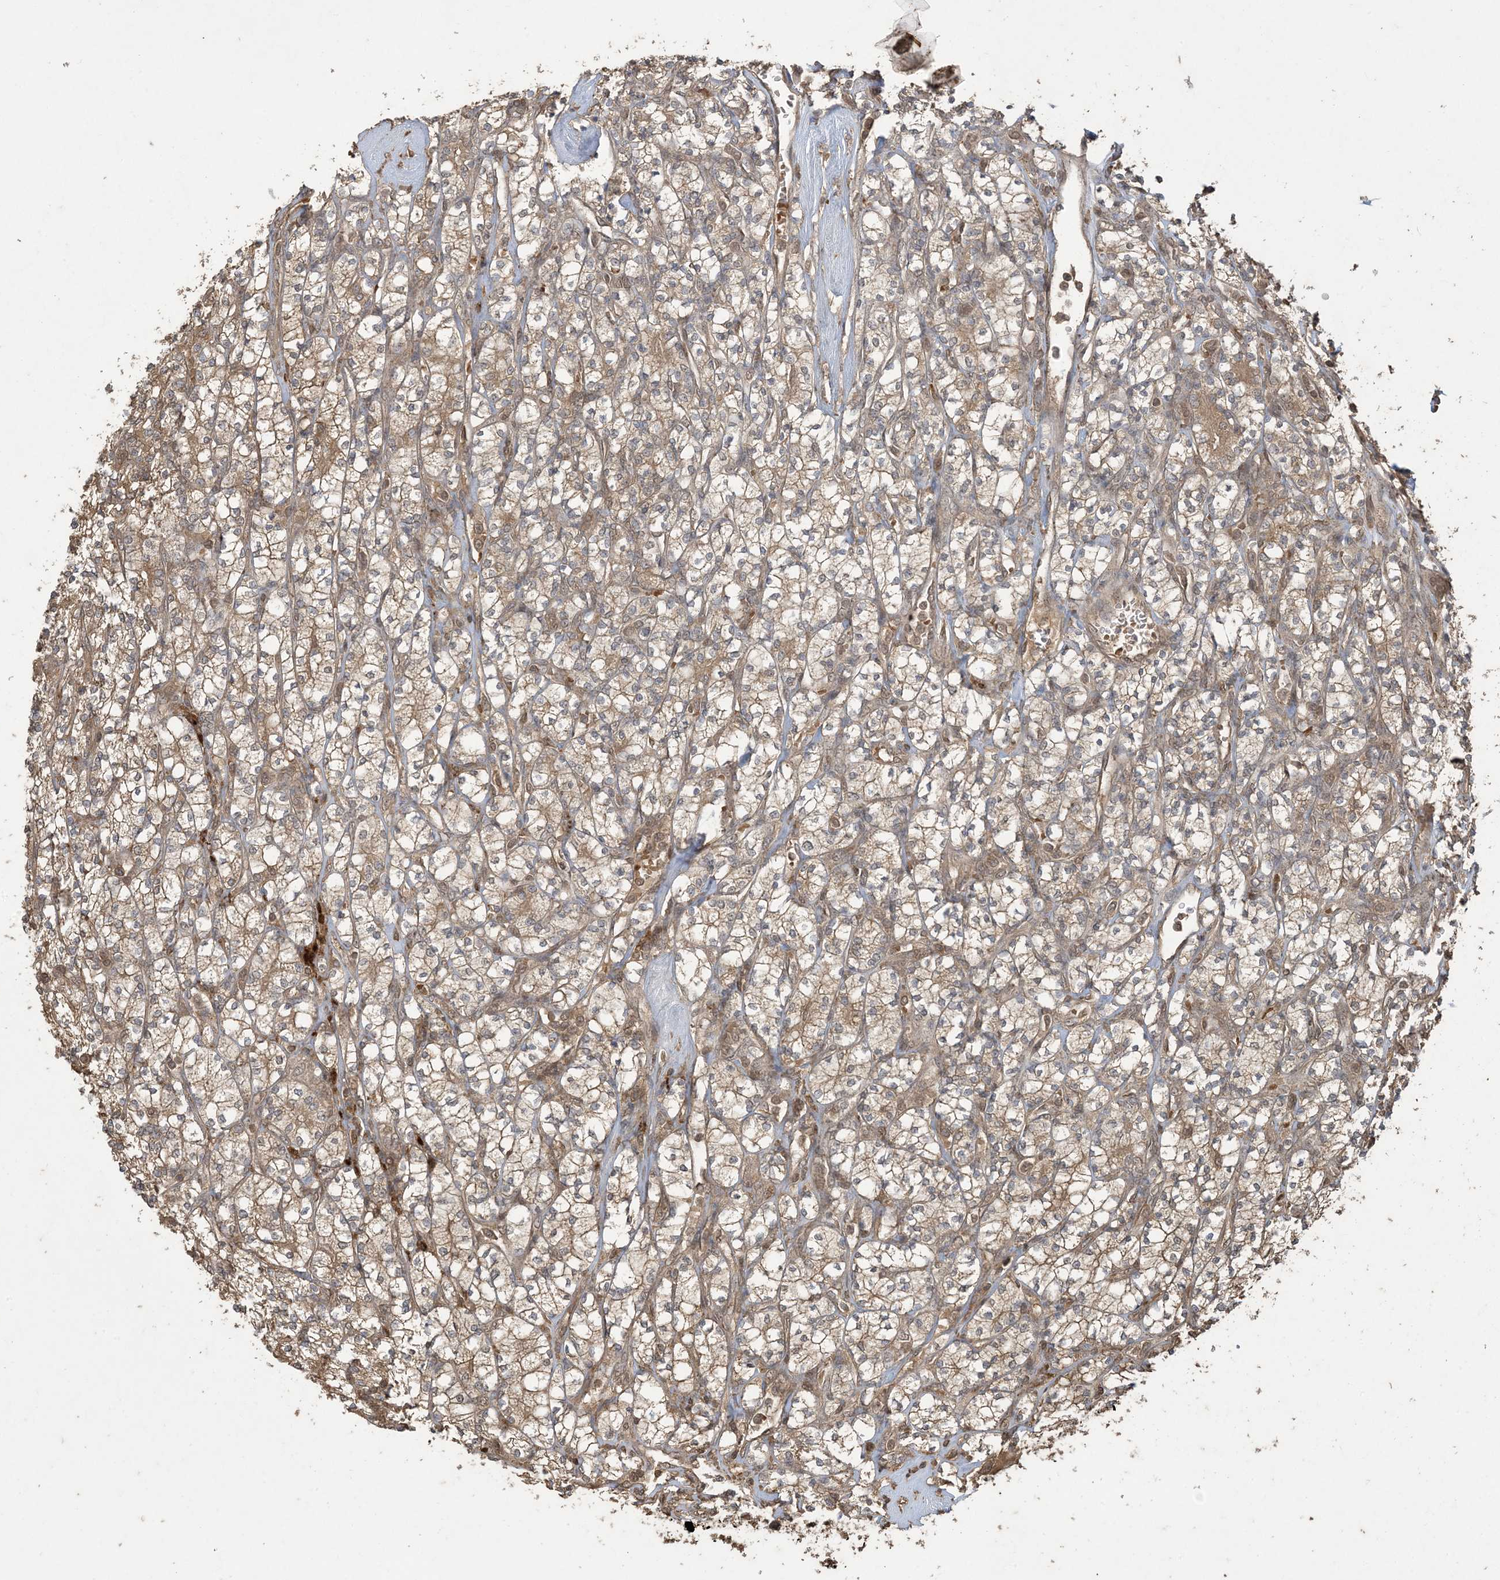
{"staining": {"intensity": "moderate", "quantity": "25%-75%", "location": "cytoplasmic/membranous"}, "tissue": "renal cancer", "cell_type": "Tumor cells", "image_type": "cancer", "snomed": [{"axis": "morphology", "description": "Adenocarcinoma, NOS"}, {"axis": "topography", "description": "Kidney"}], "caption": "This is an image of immunohistochemistry (IHC) staining of adenocarcinoma (renal), which shows moderate positivity in the cytoplasmic/membranous of tumor cells.", "gene": "EFCAB8", "patient": {"sex": "male", "age": 77}}